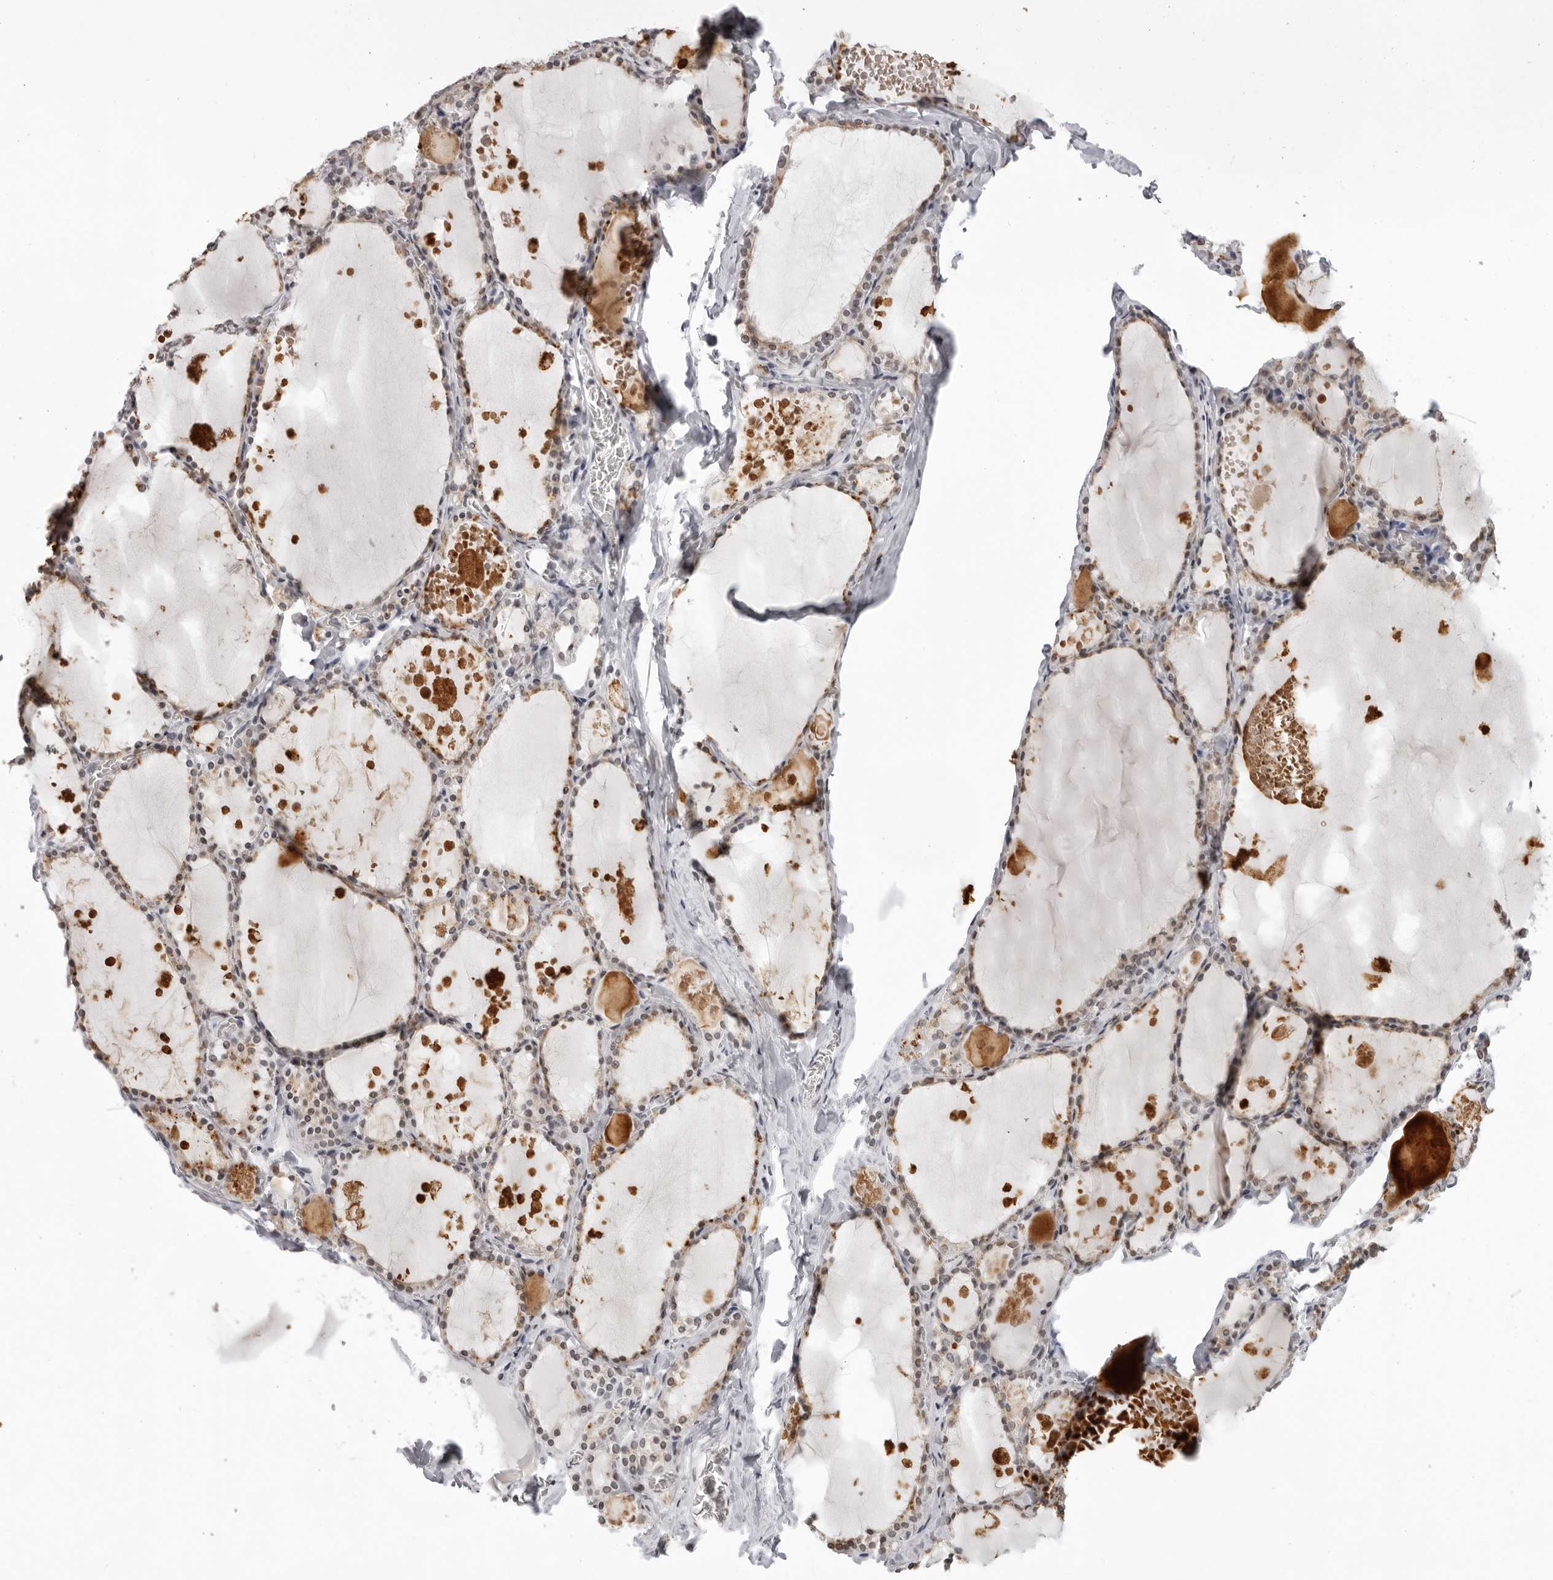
{"staining": {"intensity": "weak", "quantity": "25%-75%", "location": "cytoplasmic/membranous"}, "tissue": "thyroid gland", "cell_type": "Glandular cells", "image_type": "normal", "snomed": [{"axis": "morphology", "description": "Normal tissue, NOS"}, {"axis": "topography", "description": "Thyroid gland"}], "caption": "The image exhibits staining of benign thyroid gland, revealing weak cytoplasmic/membranous protein staining (brown color) within glandular cells.", "gene": "NTM", "patient": {"sex": "male", "age": 56}}